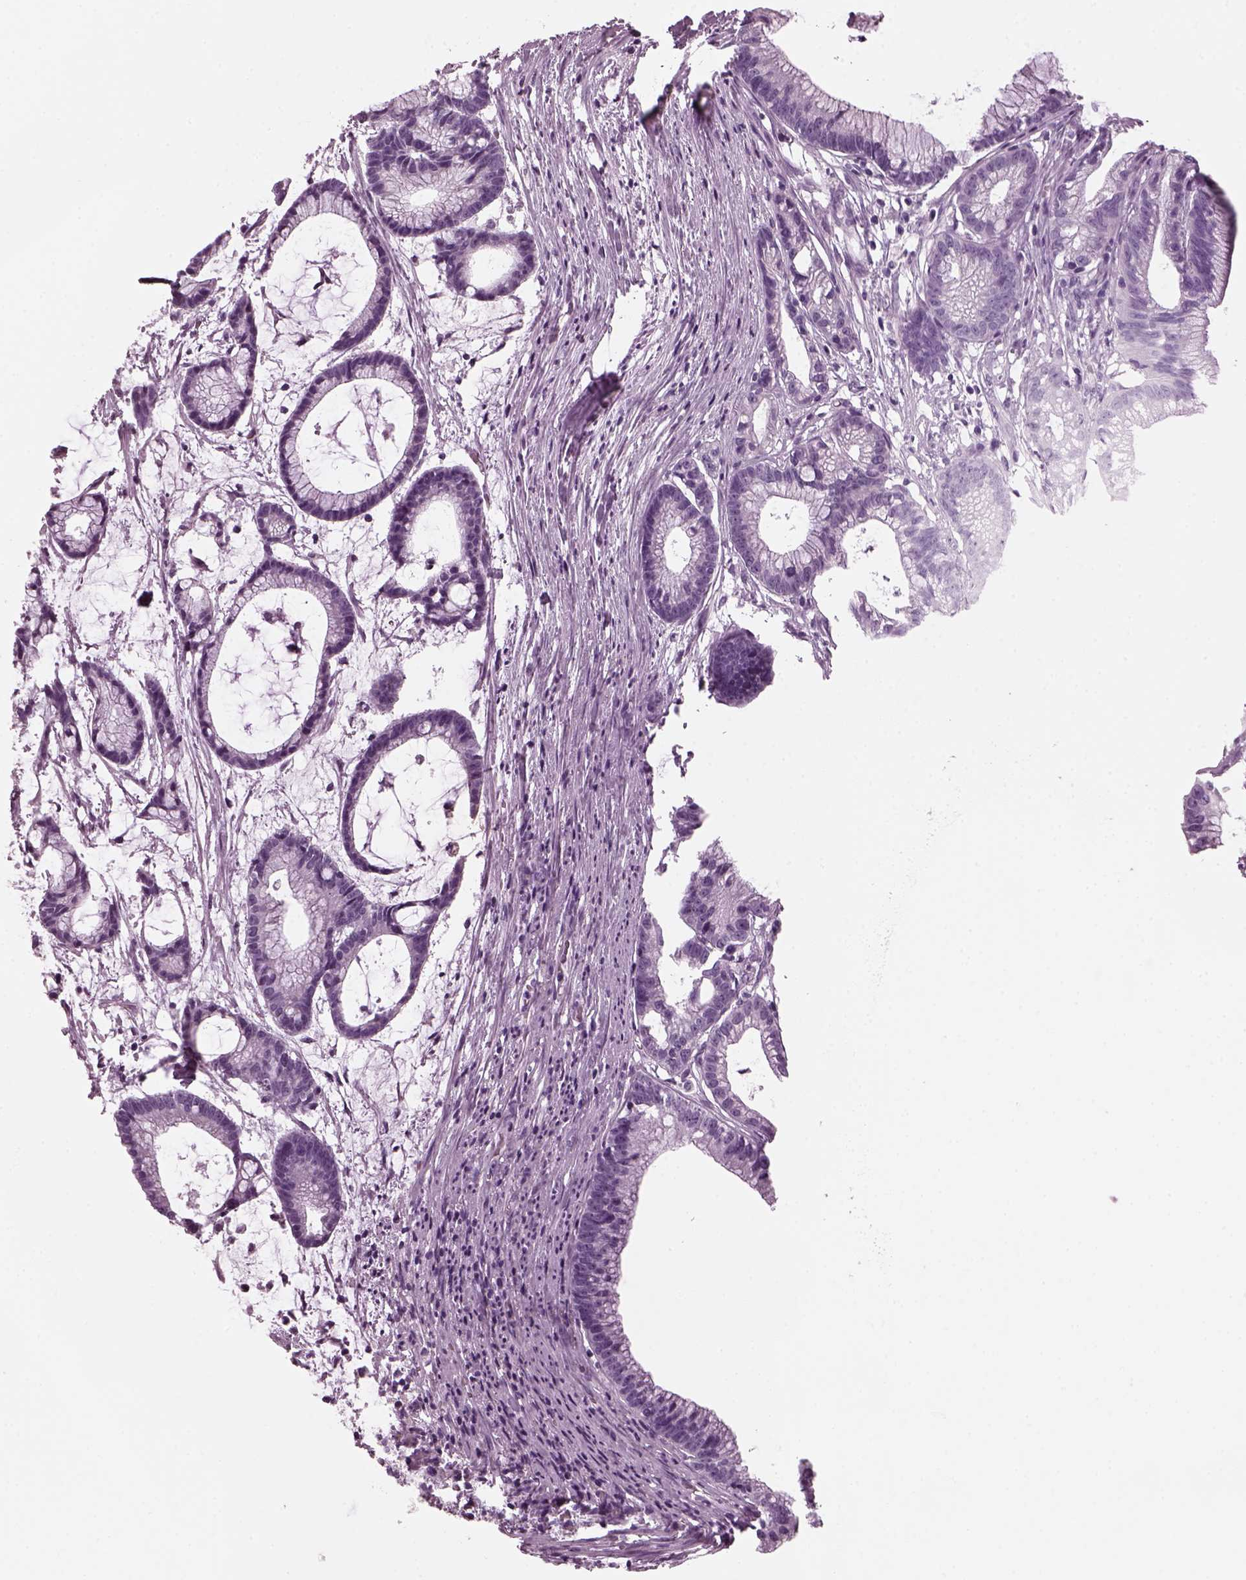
{"staining": {"intensity": "negative", "quantity": "none", "location": "none"}, "tissue": "colorectal cancer", "cell_type": "Tumor cells", "image_type": "cancer", "snomed": [{"axis": "morphology", "description": "Adenocarcinoma, NOS"}, {"axis": "topography", "description": "Colon"}], "caption": "Immunohistochemistry histopathology image of adenocarcinoma (colorectal) stained for a protein (brown), which shows no expression in tumor cells.", "gene": "KRTAP3-2", "patient": {"sex": "female", "age": 78}}